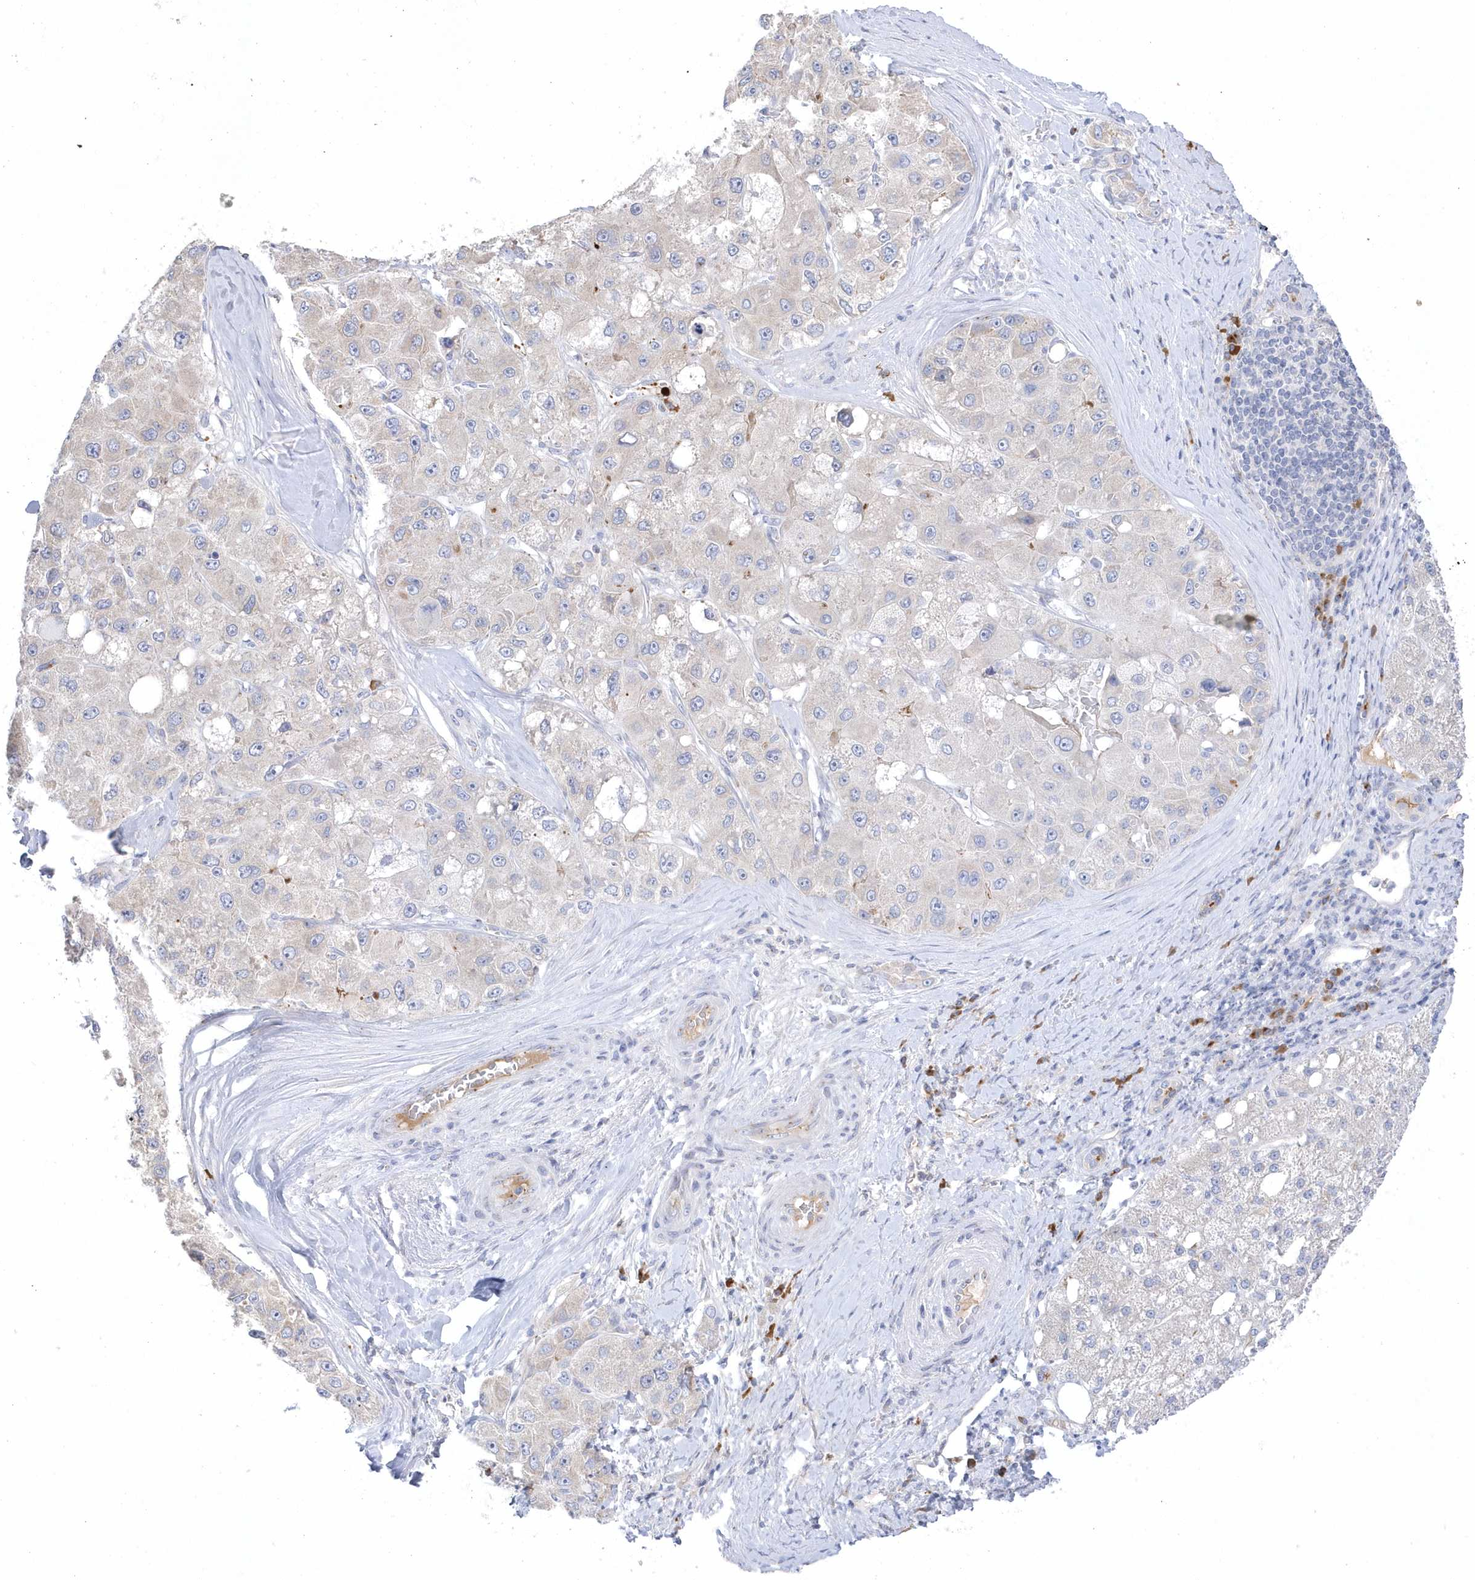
{"staining": {"intensity": "negative", "quantity": "none", "location": "none"}, "tissue": "liver cancer", "cell_type": "Tumor cells", "image_type": "cancer", "snomed": [{"axis": "morphology", "description": "Carcinoma, Hepatocellular, NOS"}, {"axis": "topography", "description": "Liver"}], "caption": "Immunohistochemistry (IHC) micrograph of human hepatocellular carcinoma (liver) stained for a protein (brown), which demonstrates no expression in tumor cells.", "gene": "SEMA3D", "patient": {"sex": "male", "age": 80}}